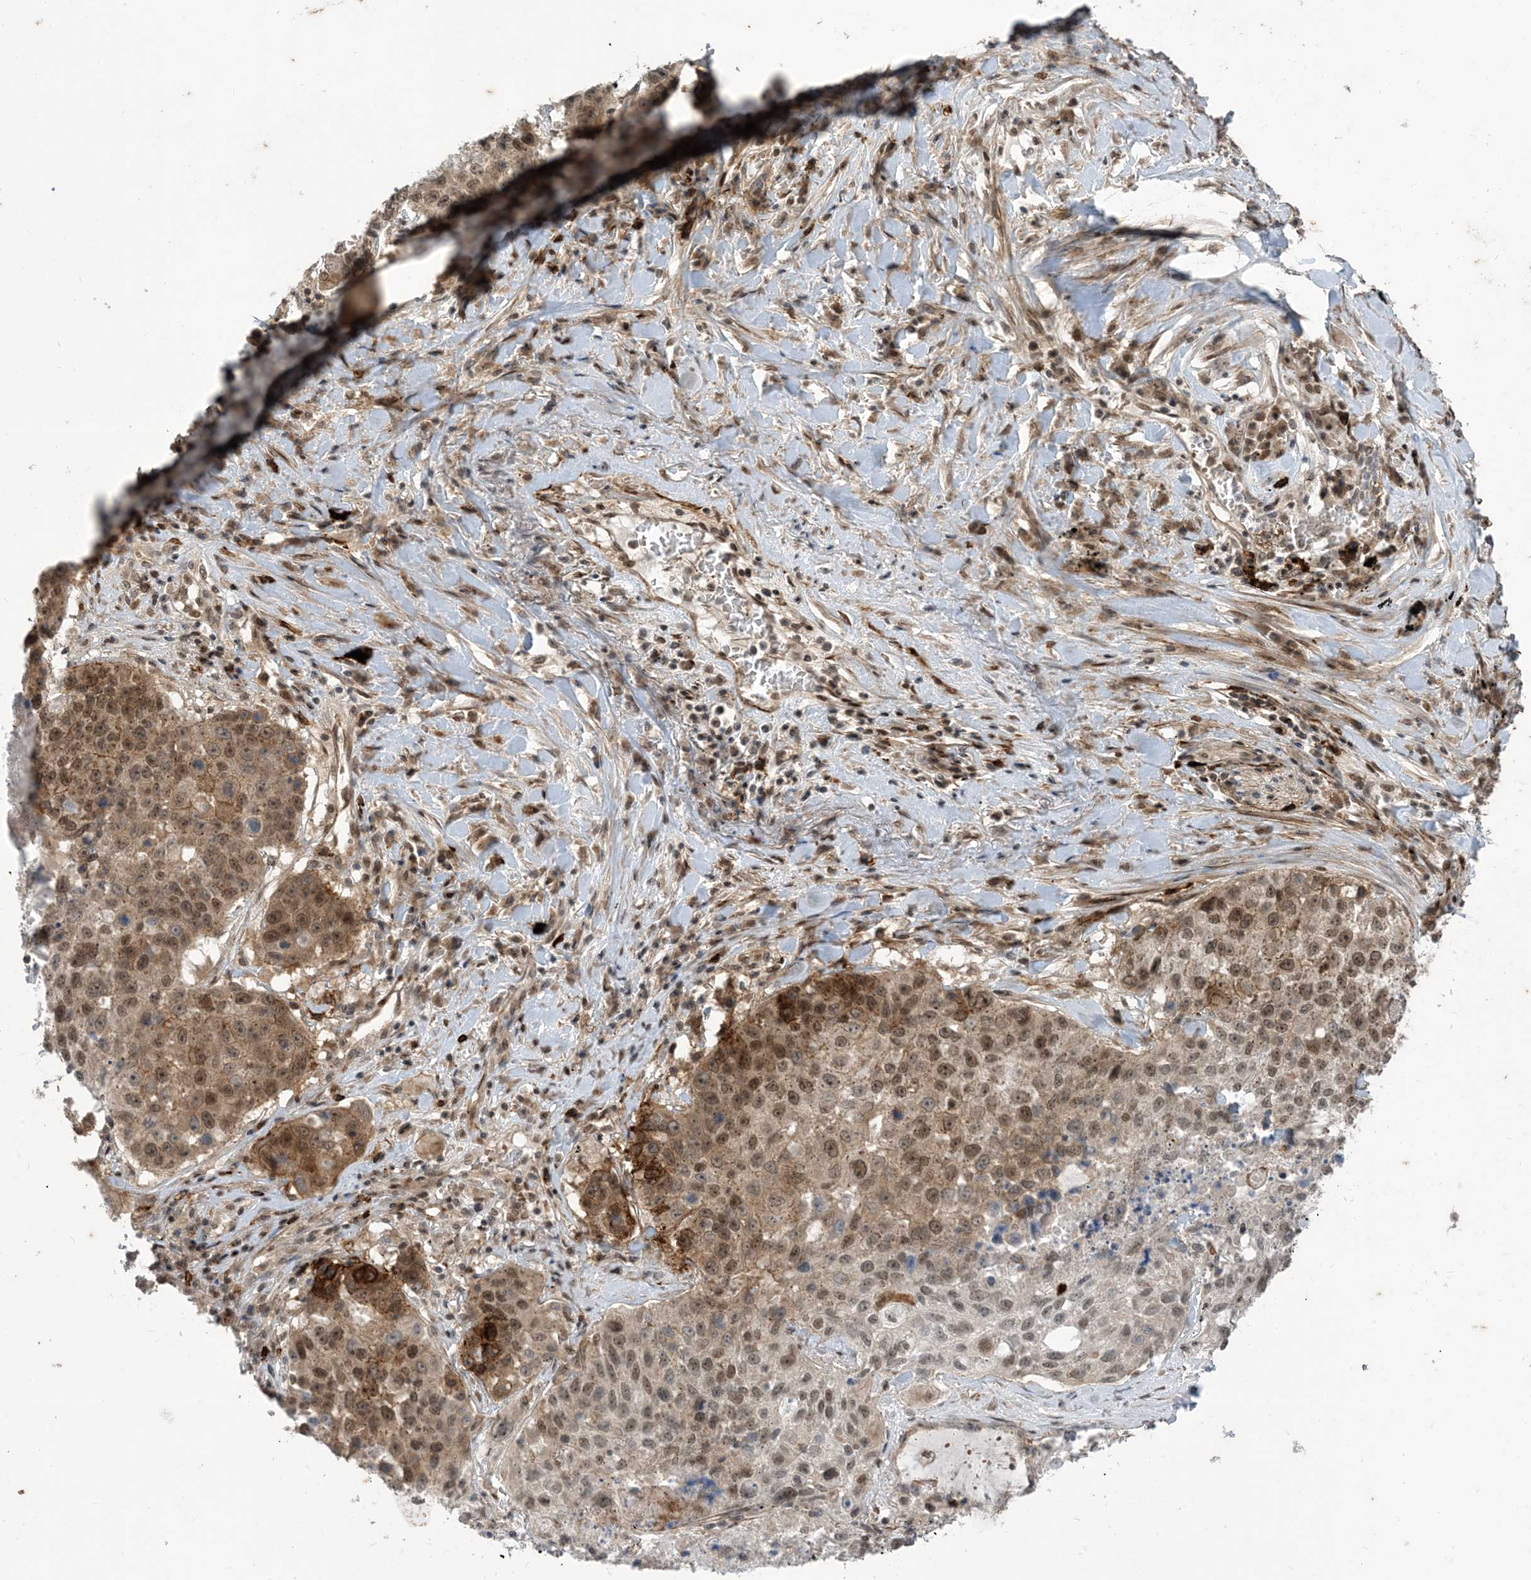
{"staining": {"intensity": "moderate", "quantity": ">75%", "location": "cytoplasmic/membranous,nuclear"}, "tissue": "lung cancer", "cell_type": "Tumor cells", "image_type": "cancer", "snomed": [{"axis": "morphology", "description": "Squamous cell carcinoma, NOS"}, {"axis": "topography", "description": "Lung"}], "caption": "Immunohistochemistry (IHC) micrograph of neoplastic tissue: human lung cancer stained using immunohistochemistry (IHC) shows medium levels of moderate protein expression localized specifically in the cytoplasmic/membranous and nuclear of tumor cells, appearing as a cytoplasmic/membranous and nuclear brown color.", "gene": "LAGE3", "patient": {"sex": "male", "age": 61}}